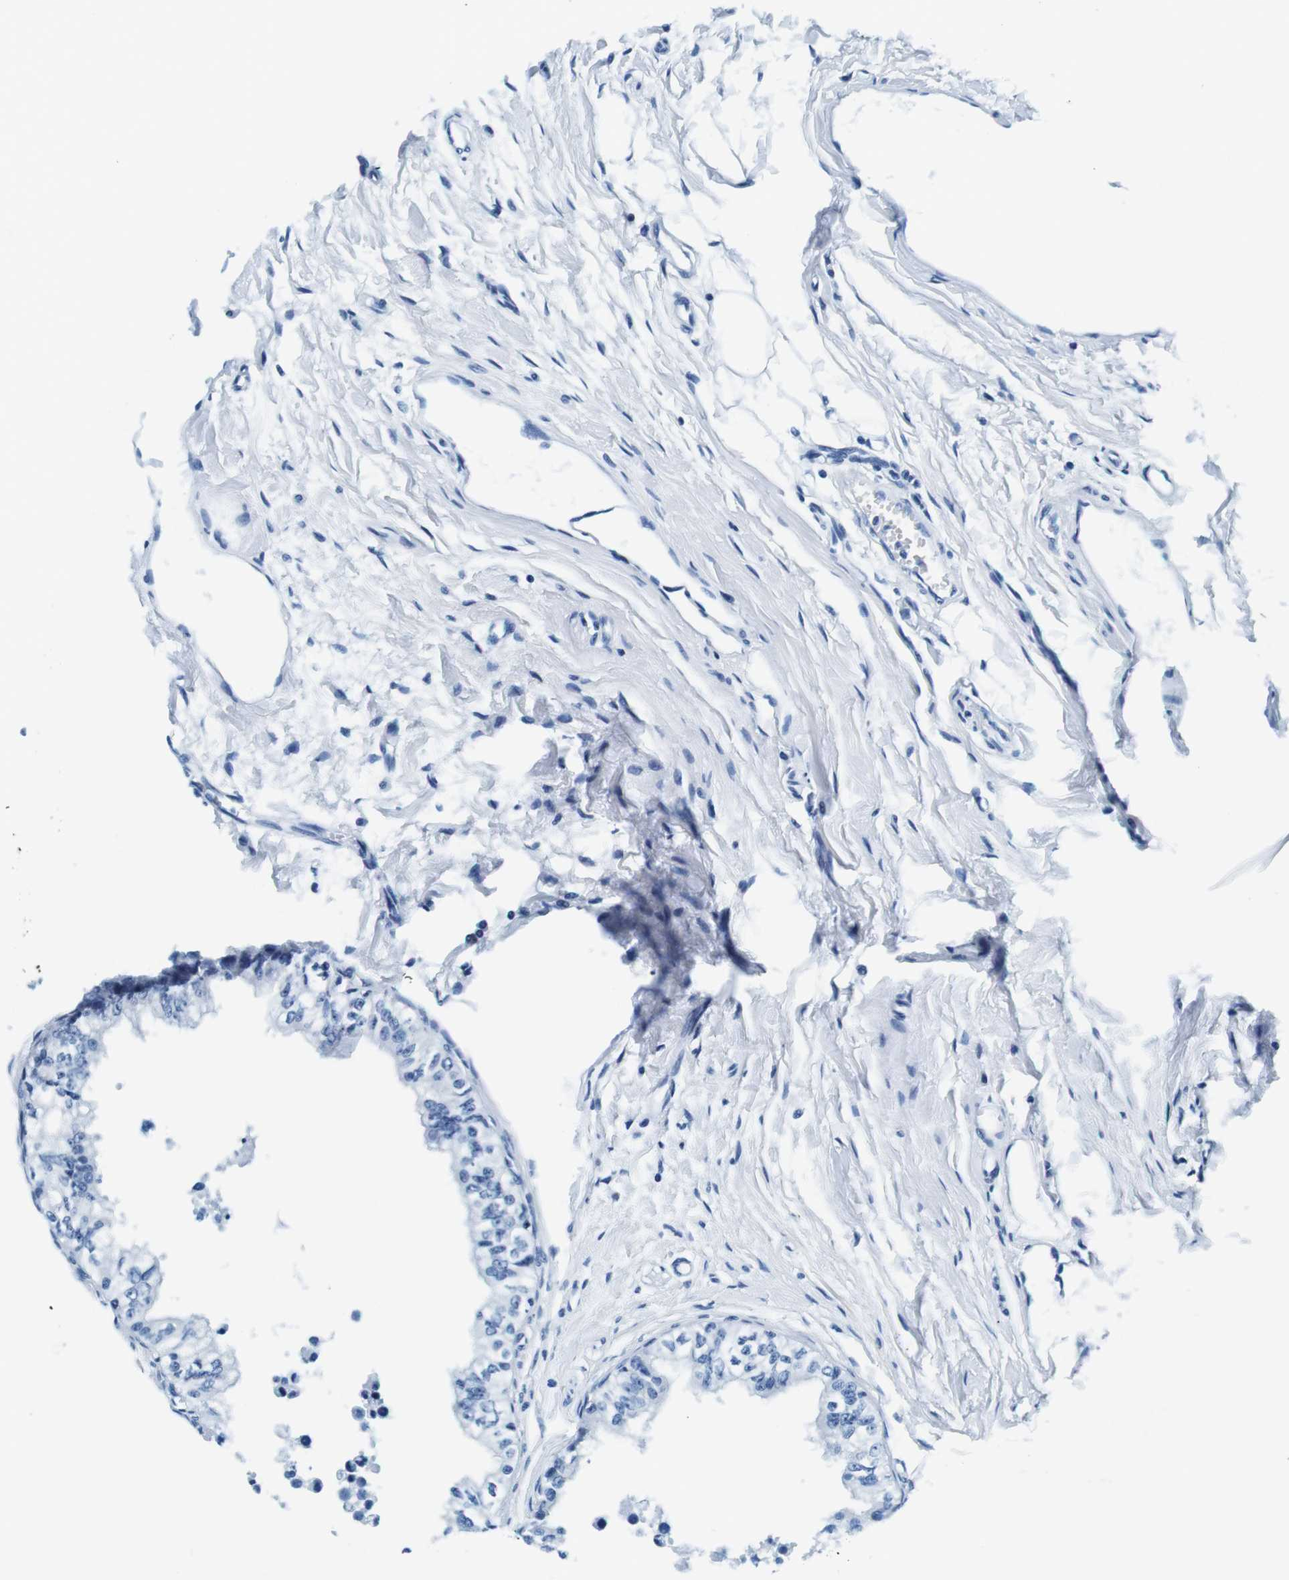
{"staining": {"intensity": "negative", "quantity": "none", "location": "none"}, "tissue": "epididymis", "cell_type": "Glandular cells", "image_type": "normal", "snomed": [{"axis": "morphology", "description": "Normal tissue, NOS"}, {"axis": "morphology", "description": "Adenocarcinoma, metastatic, NOS"}, {"axis": "topography", "description": "Testis"}, {"axis": "topography", "description": "Epididymis"}], "caption": "Immunohistochemical staining of normal human epididymis reveals no significant positivity in glandular cells.", "gene": "ELANE", "patient": {"sex": "male", "age": 26}}